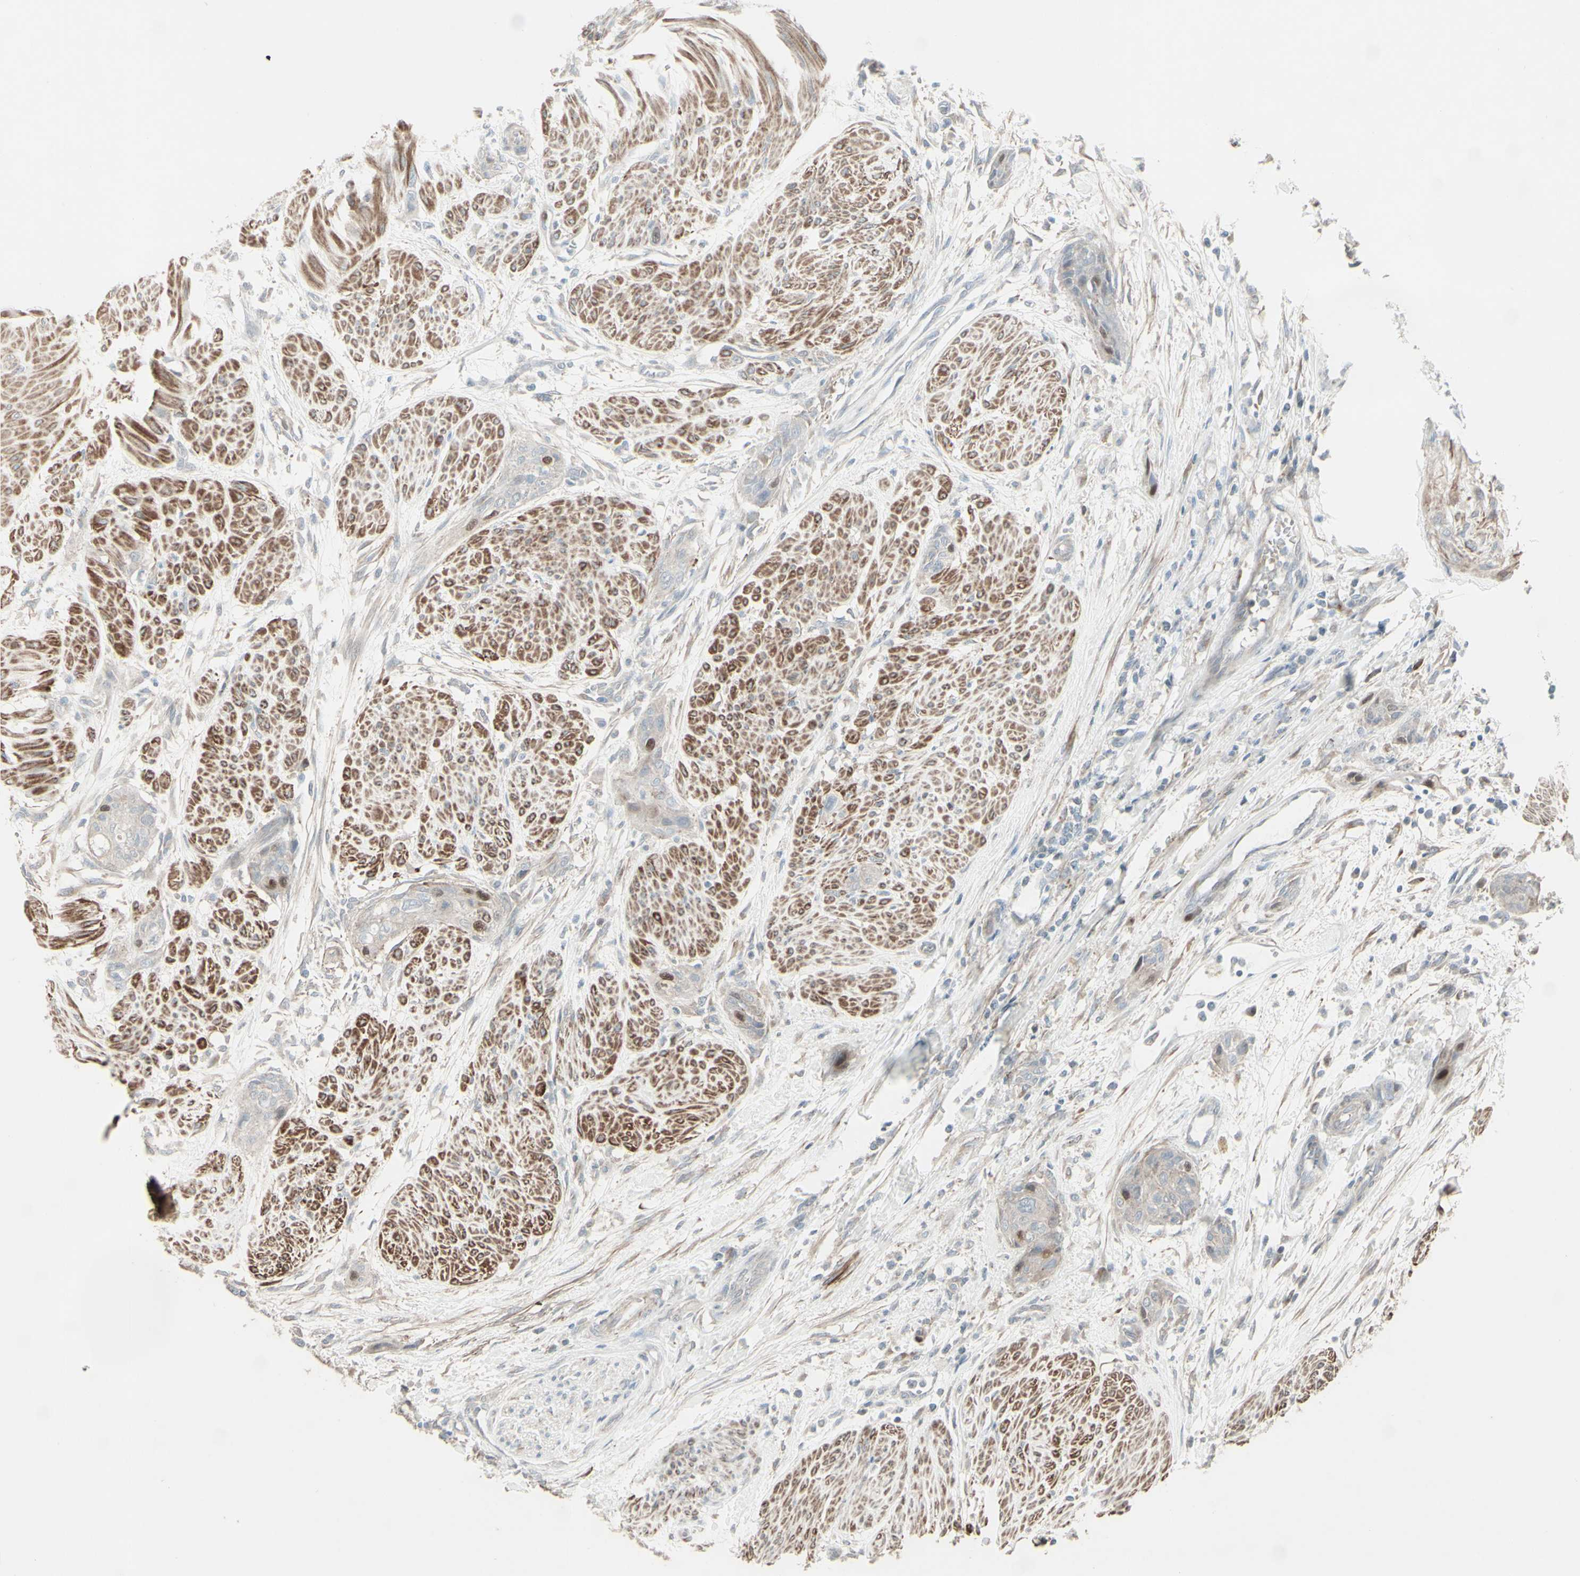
{"staining": {"intensity": "moderate", "quantity": "<25%", "location": "nuclear"}, "tissue": "urothelial cancer", "cell_type": "Tumor cells", "image_type": "cancer", "snomed": [{"axis": "morphology", "description": "Urothelial carcinoma, High grade"}, {"axis": "topography", "description": "Urinary bladder"}], "caption": "Immunohistochemical staining of urothelial cancer shows moderate nuclear protein staining in about <25% of tumor cells.", "gene": "GMNN", "patient": {"sex": "male", "age": 35}}